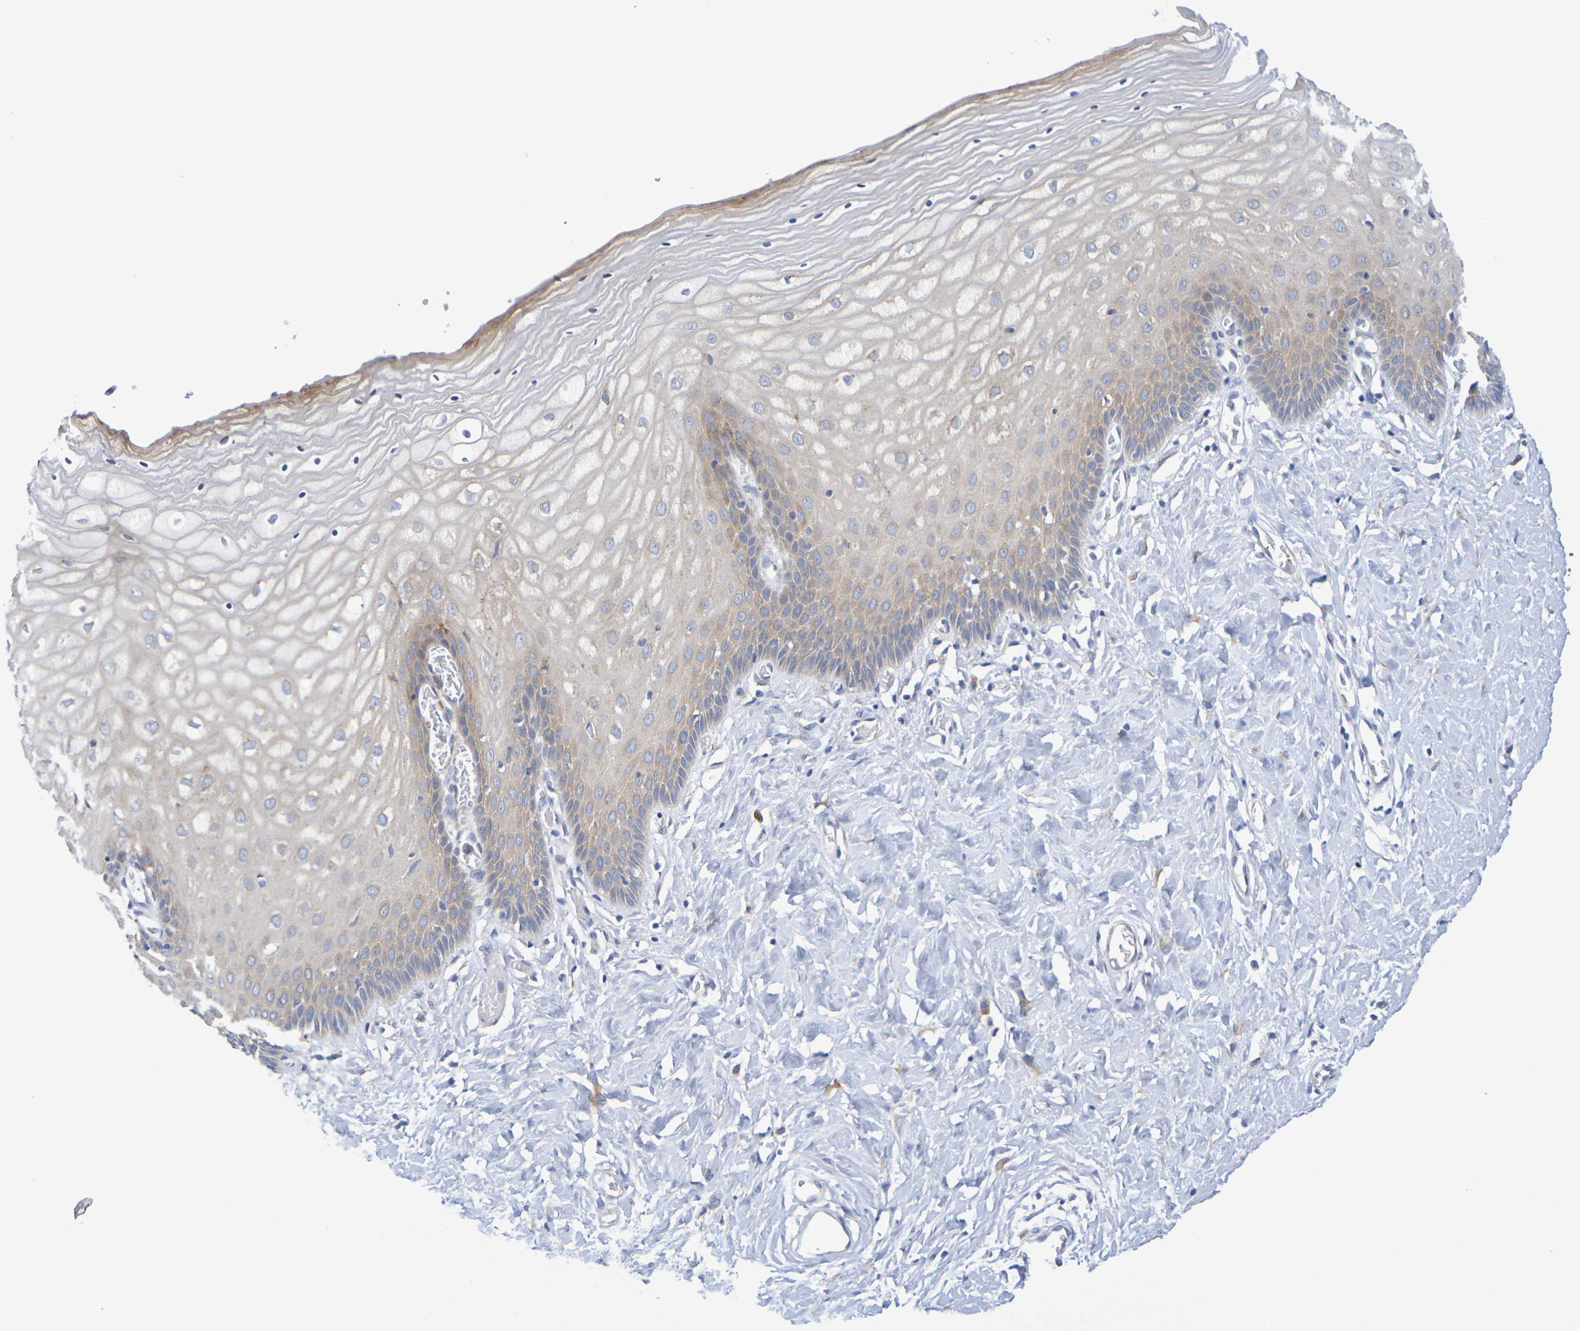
{"staining": {"intensity": "moderate", "quantity": ">75%", "location": "cytoplasmic/membranous"}, "tissue": "cervix", "cell_type": "Glandular cells", "image_type": "normal", "snomed": [{"axis": "morphology", "description": "Normal tissue, NOS"}, {"axis": "topography", "description": "Cervix"}], "caption": "The photomicrograph displays staining of benign cervix, revealing moderate cytoplasmic/membranous protein positivity (brown color) within glandular cells. (Brightfield microscopy of DAB IHC at high magnification).", "gene": "SDC4", "patient": {"sex": "female", "age": 55}}